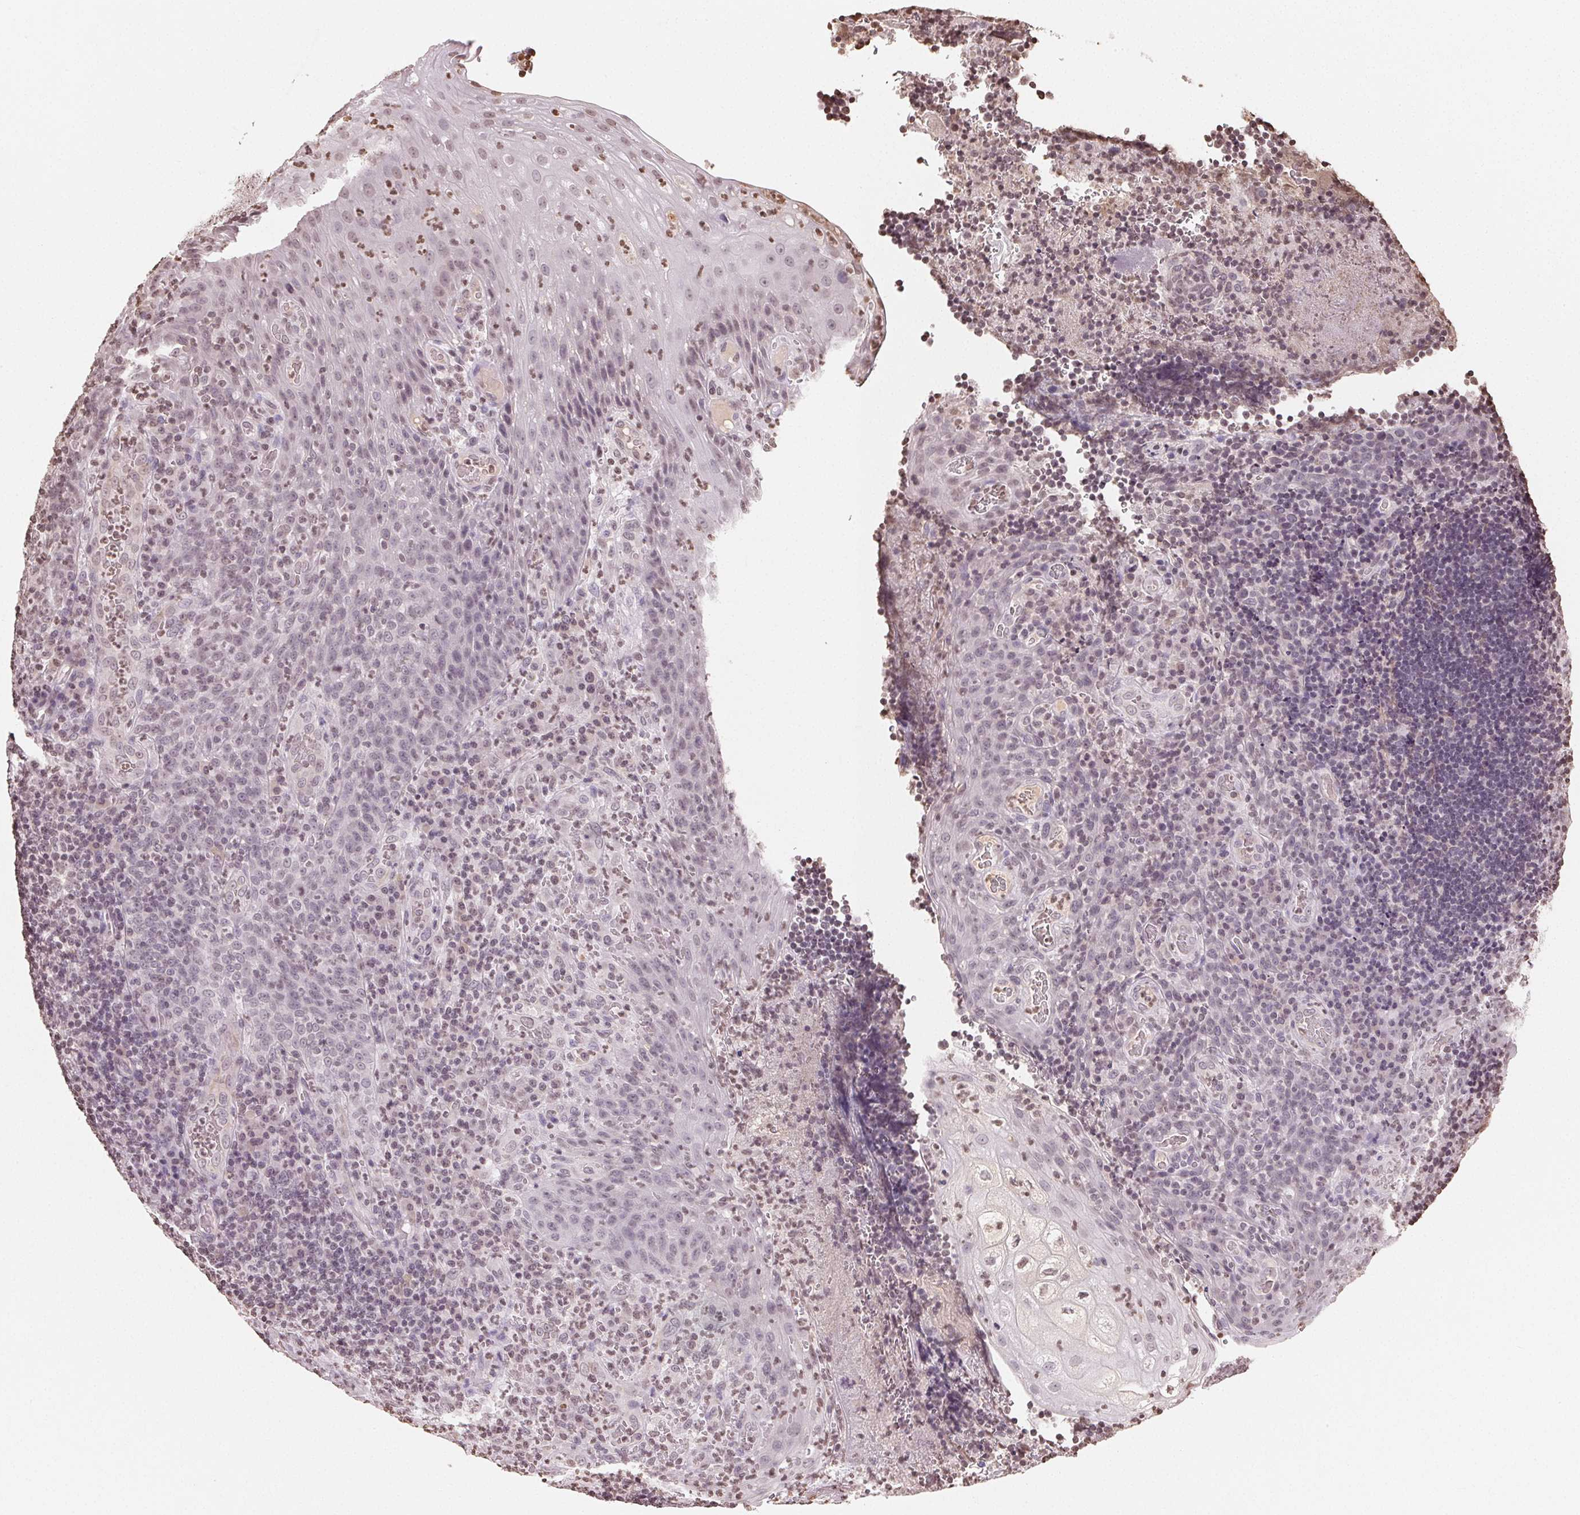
{"staining": {"intensity": "weak", "quantity": "<25%", "location": "nuclear"}, "tissue": "tonsil", "cell_type": "Germinal center cells", "image_type": "normal", "snomed": [{"axis": "morphology", "description": "Normal tissue, NOS"}, {"axis": "topography", "description": "Tonsil"}], "caption": "IHC micrograph of benign tonsil stained for a protein (brown), which shows no staining in germinal center cells.", "gene": "TBP", "patient": {"sex": "male", "age": 17}}